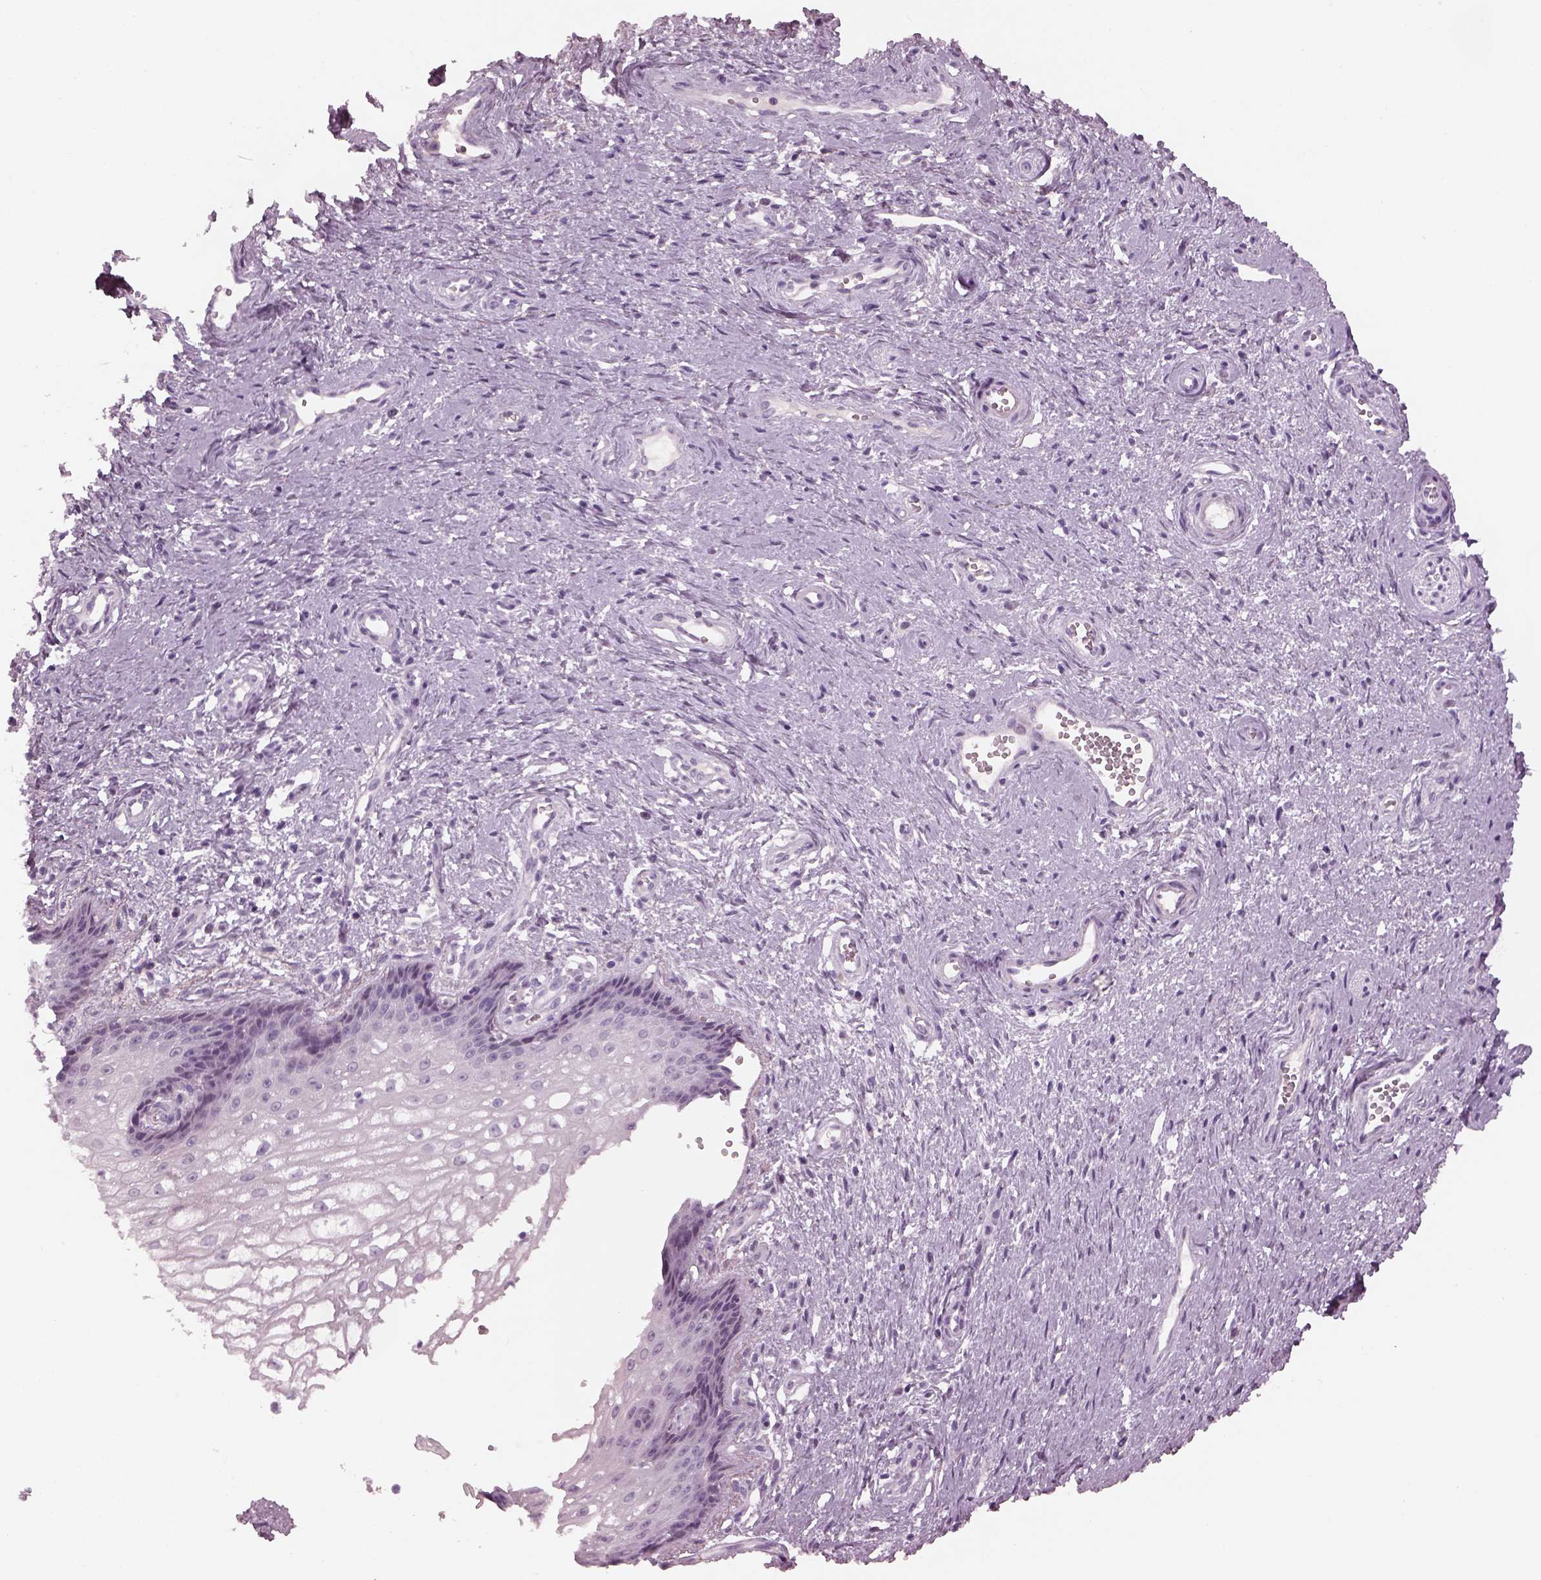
{"staining": {"intensity": "negative", "quantity": "none", "location": "none"}, "tissue": "cervical cancer", "cell_type": "Tumor cells", "image_type": "cancer", "snomed": [{"axis": "morphology", "description": "Squamous cell carcinoma, NOS"}, {"axis": "topography", "description": "Cervix"}], "caption": "Cervical squamous cell carcinoma stained for a protein using immunohistochemistry displays no expression tumor cells.", "gene": "CYLC1", "patient": {"sex": "female", "age": 30}}